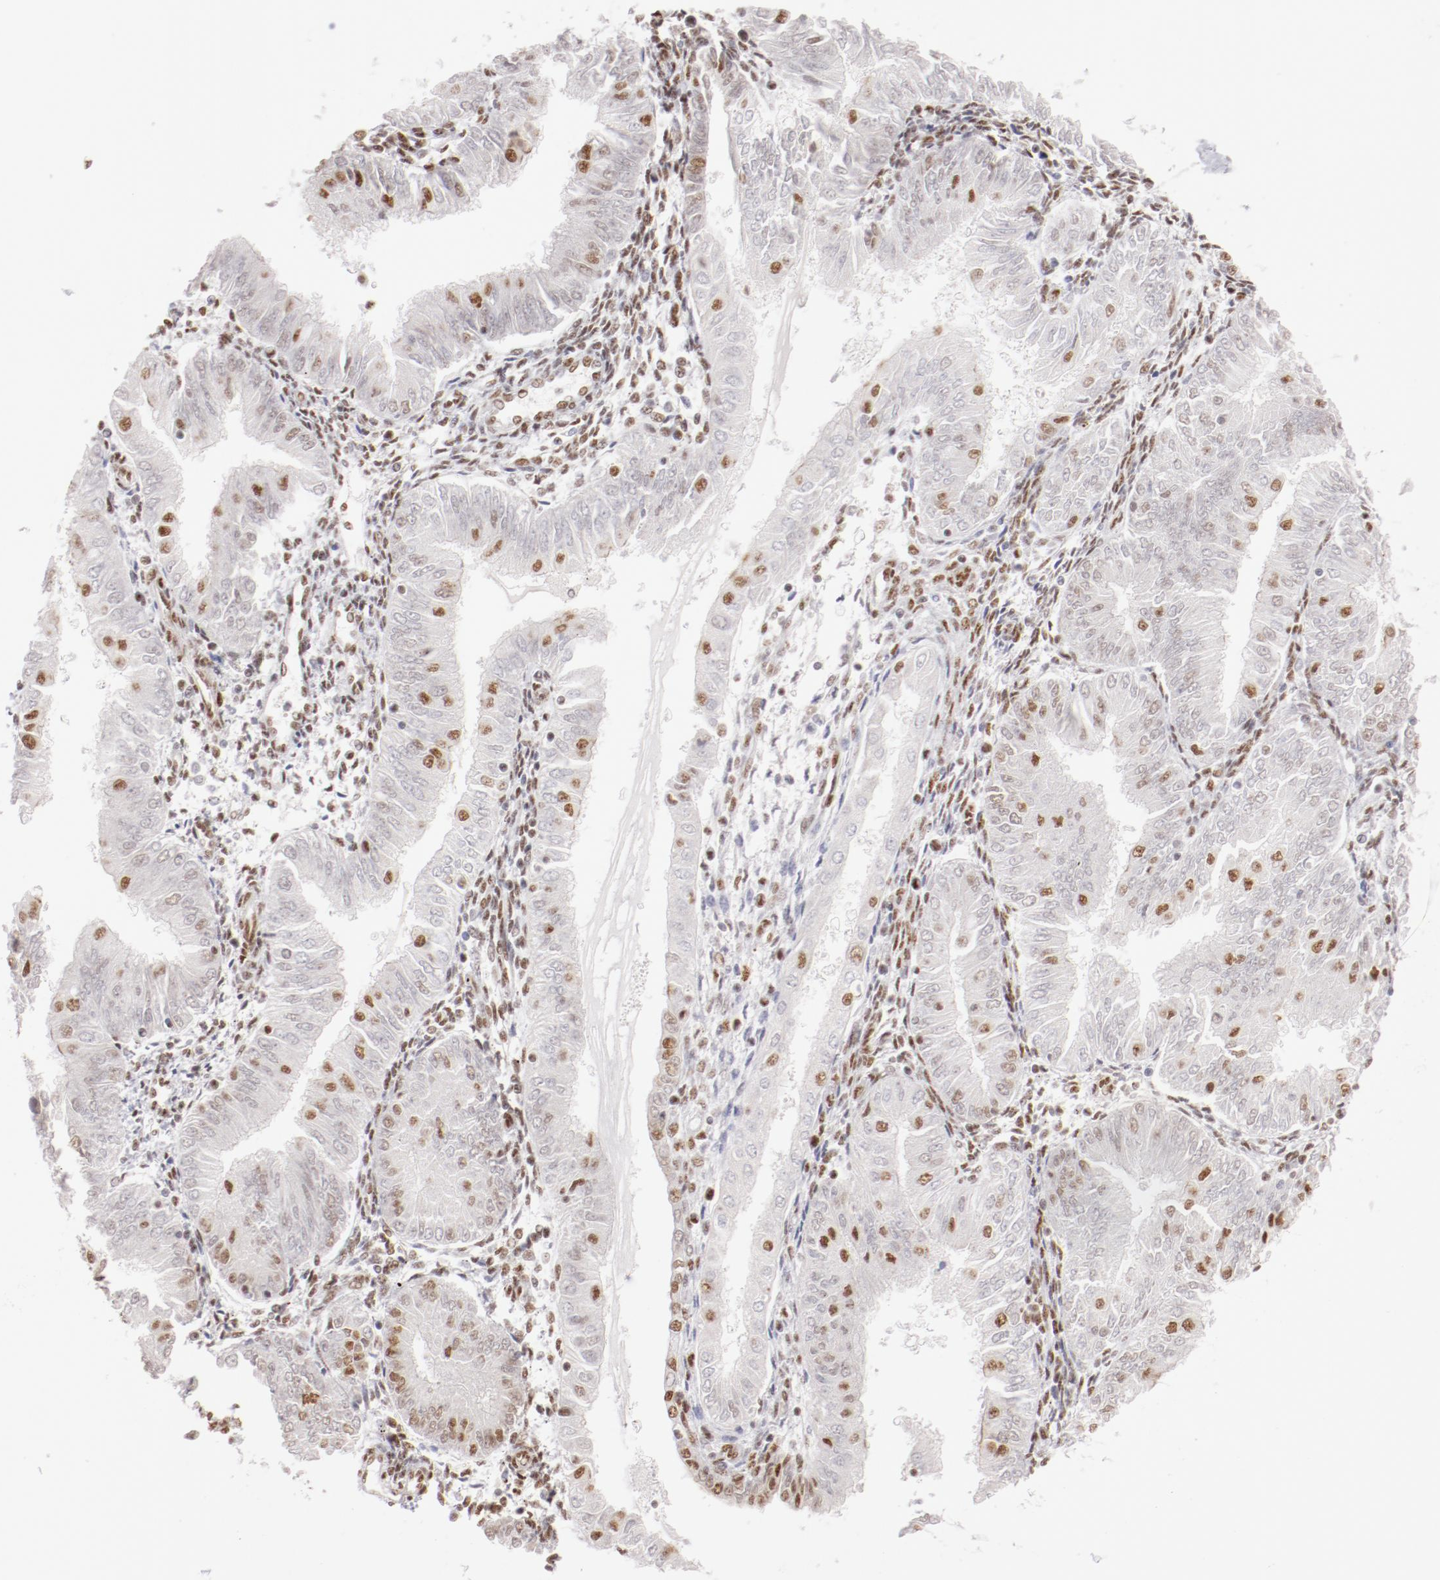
{"staining": {"intensity": "strong", "quantity": "25%-75%", "location": "nuclear"}, "tissue": "endometrial cancer", "cell_type": "Tumor cells", "image_type": "cancer", "snomed": [{"axis": "morphology", "description": "Adenocarcinoma, NOS"}, {"axis": "topography", "description": "Endometrium"}], "caption": "High-magnification brightfield microscopy of endometrial cancer (adenocarcinoma) stained with DAB (3,3'-diaminobenzidine) (brown) and counterstained with hematoxylin (blue). tumor cells exhibit strong nuclear staining is identified in approximately25%-75% of cells. (DAB (3,3'-diaminobenzidine) = brown stain, brightfield microscopy at high magnification).", "gene": "TFAP4", "patient": {"sex": "female", "age": 53}}